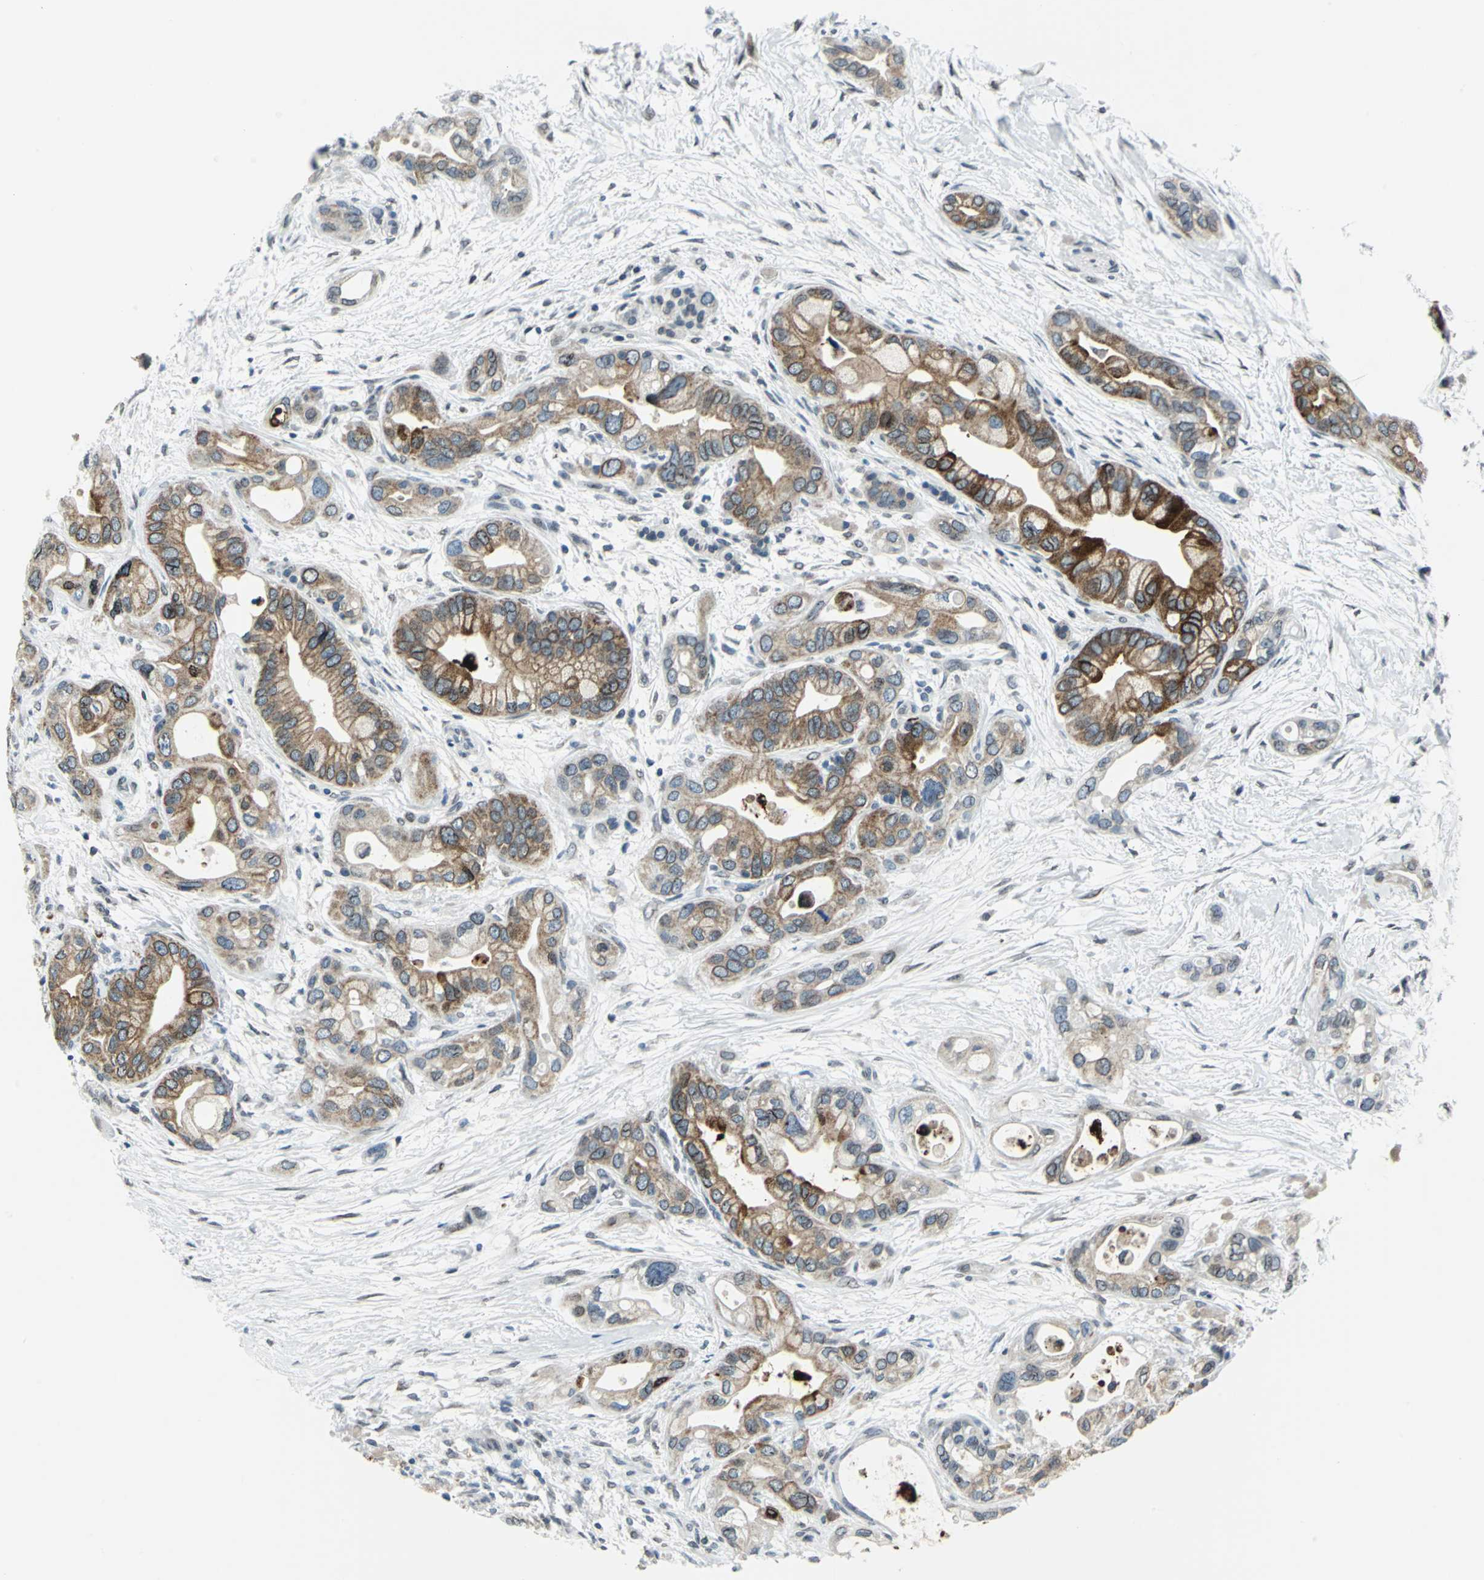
{"staining": {"intensity": "moderate", "quantity": ">75%", "location": "cytoplasmic/membranous"}, "tissue": "pancreatic cancer", "cell_type": "Tumor cells", "image_type": "cancer", "snomed": [{"axis": "morphology", "description": "Adenocarcinoma, NOS"}, {"axis": "topography", "description": "Pancreas"}], "caption": "A histopathology image of pancreatic adenocarcinoma stained for a protein displays moderate cytoplasmic/membranous brown staining in tumor cells.", "gene": "SNUPN", "patient": {"sex": "female", "age": 77}}